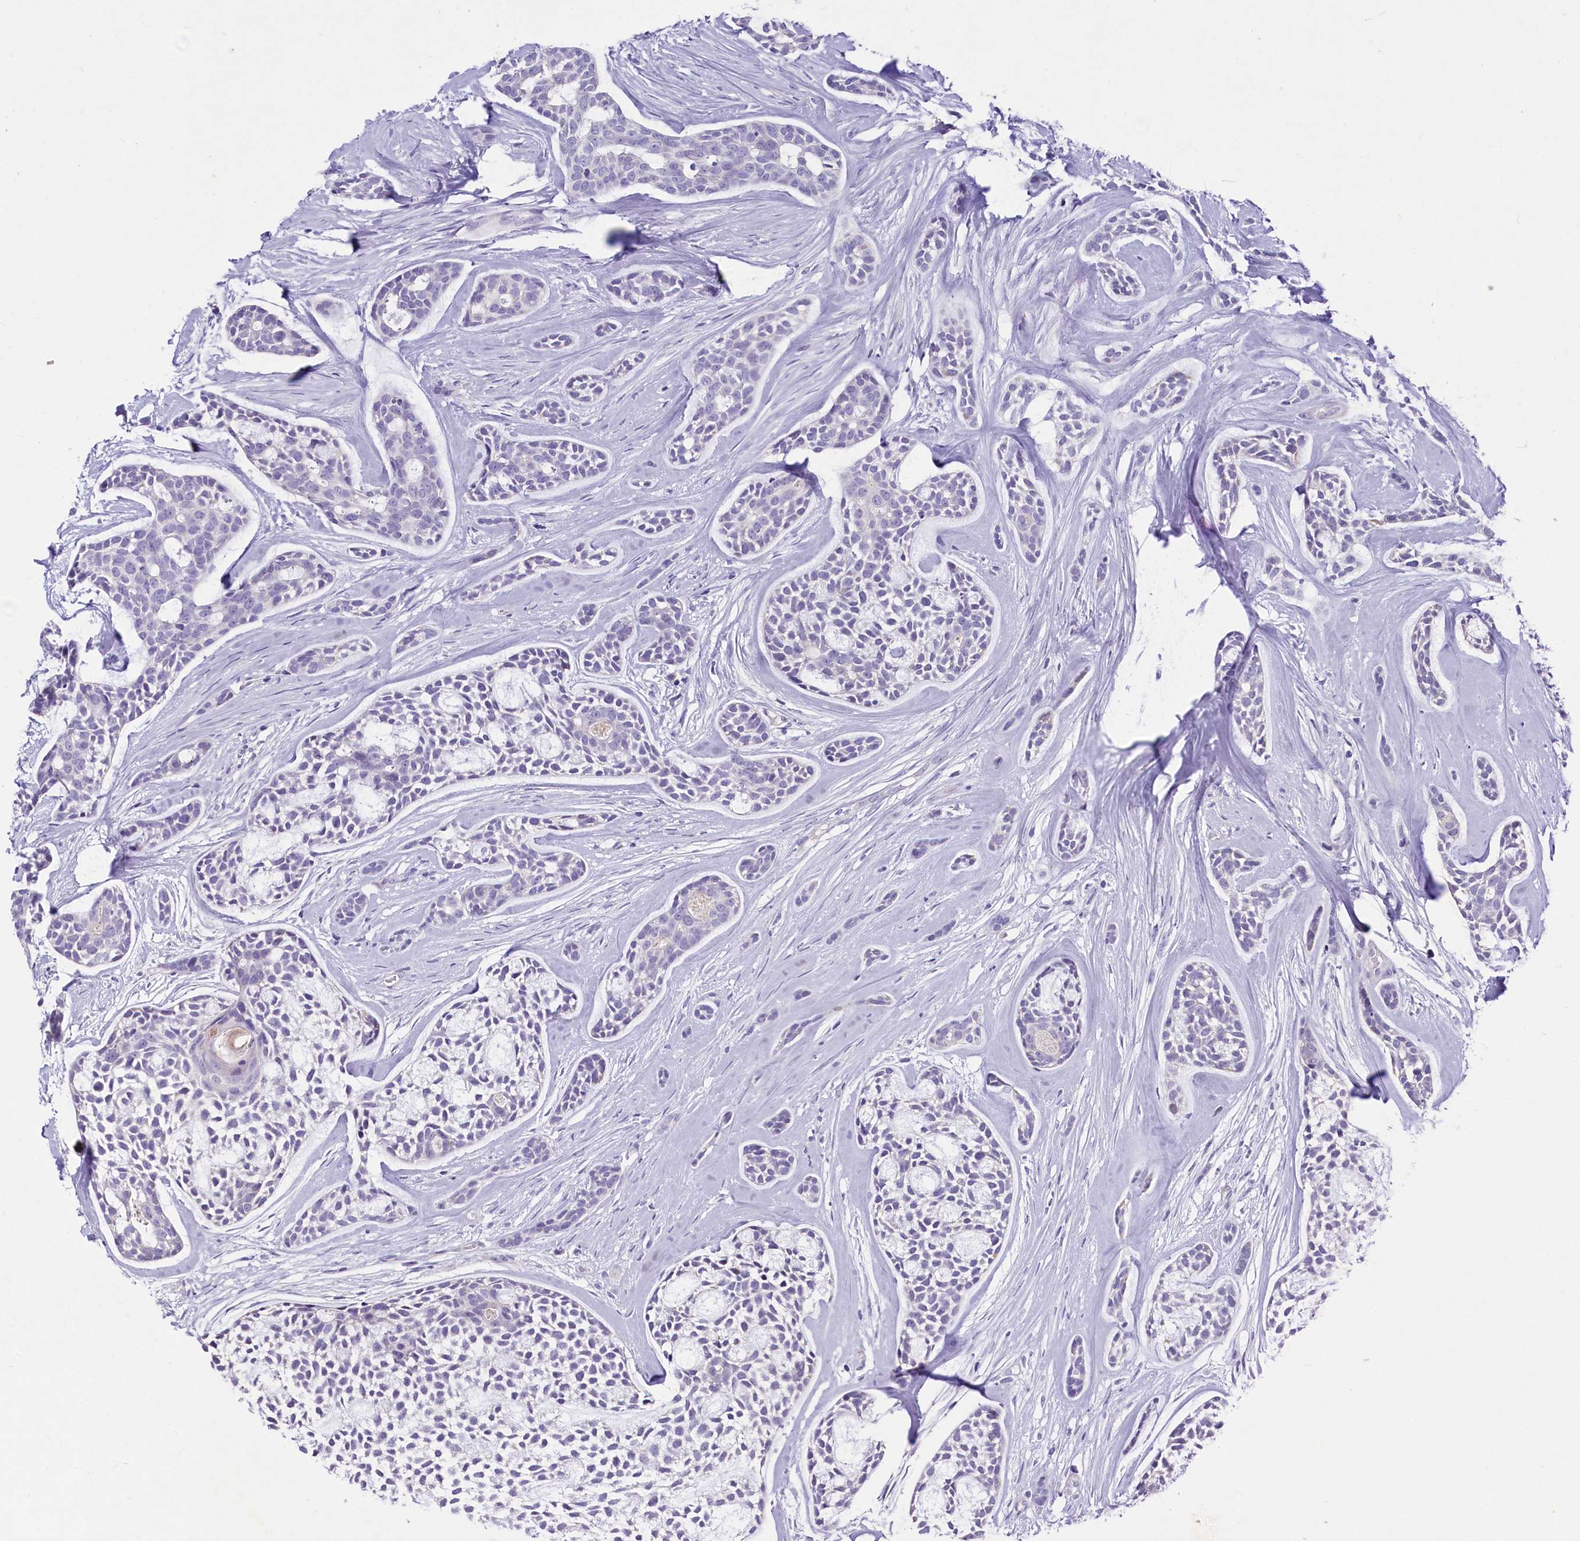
{"staining": {"intensity": "negative", "quantity": "none", "location": "none"}, "tissue": "head and neck cancer", "cell_type": "Tumor cells", "image_type": "cancer", "snomed": [{"axis": "morphology", "description": "Adenocarcinoma, NOS"}, {"axis": "topography", "description": "Subcutis"}, {"axis": "topography", "description": "Head-Neck"}], "caption": "Immunohistochemical staining of human adenocarcinoma (head and neck) exhibits no significant staining in tumor cells.", "gene": "INSC", "patient": {"sex": "female", "age": 73}}